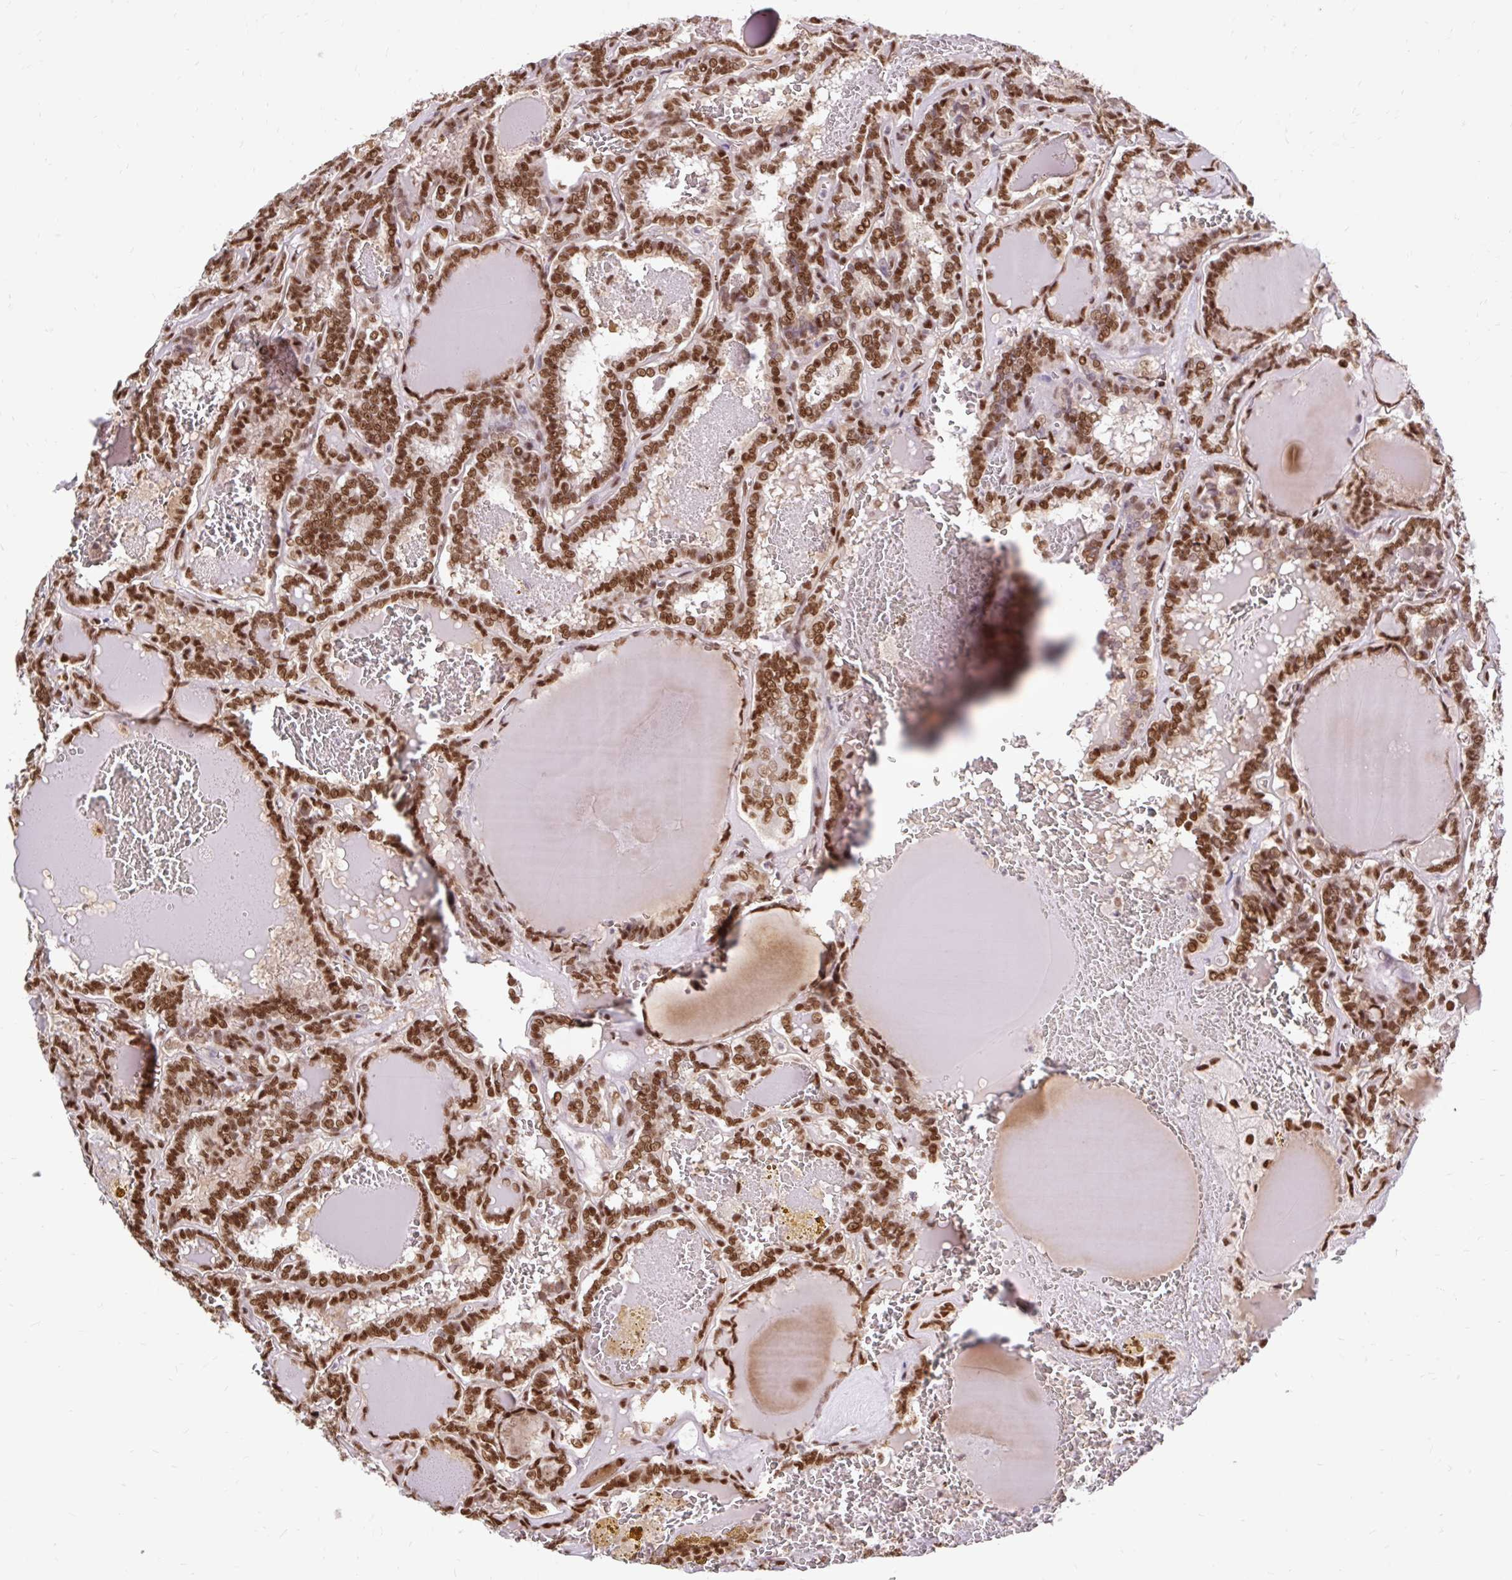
{"staining": {"intensity": "moderate", "quantity": ">75%", "location": "nuclear"}, "tissue": "thyroid cancer", "cell_type": "Tumor cells", "image_type": "cancer", "snomed": [{"axis": "morphology", "description": "Papillary adenocarcinoma, NOS"}, {"axis": "topography", "description": "Thyroid gland"}], "caption": "Immunohistochemical staining of human thyroid cancer (papillary adenocarcinoma) exhibits moderate nuclear protein expression in approximately >75% of tumor cells.", "gene": "ABCA9", "patient": {"sex": "female", "age": 72}}